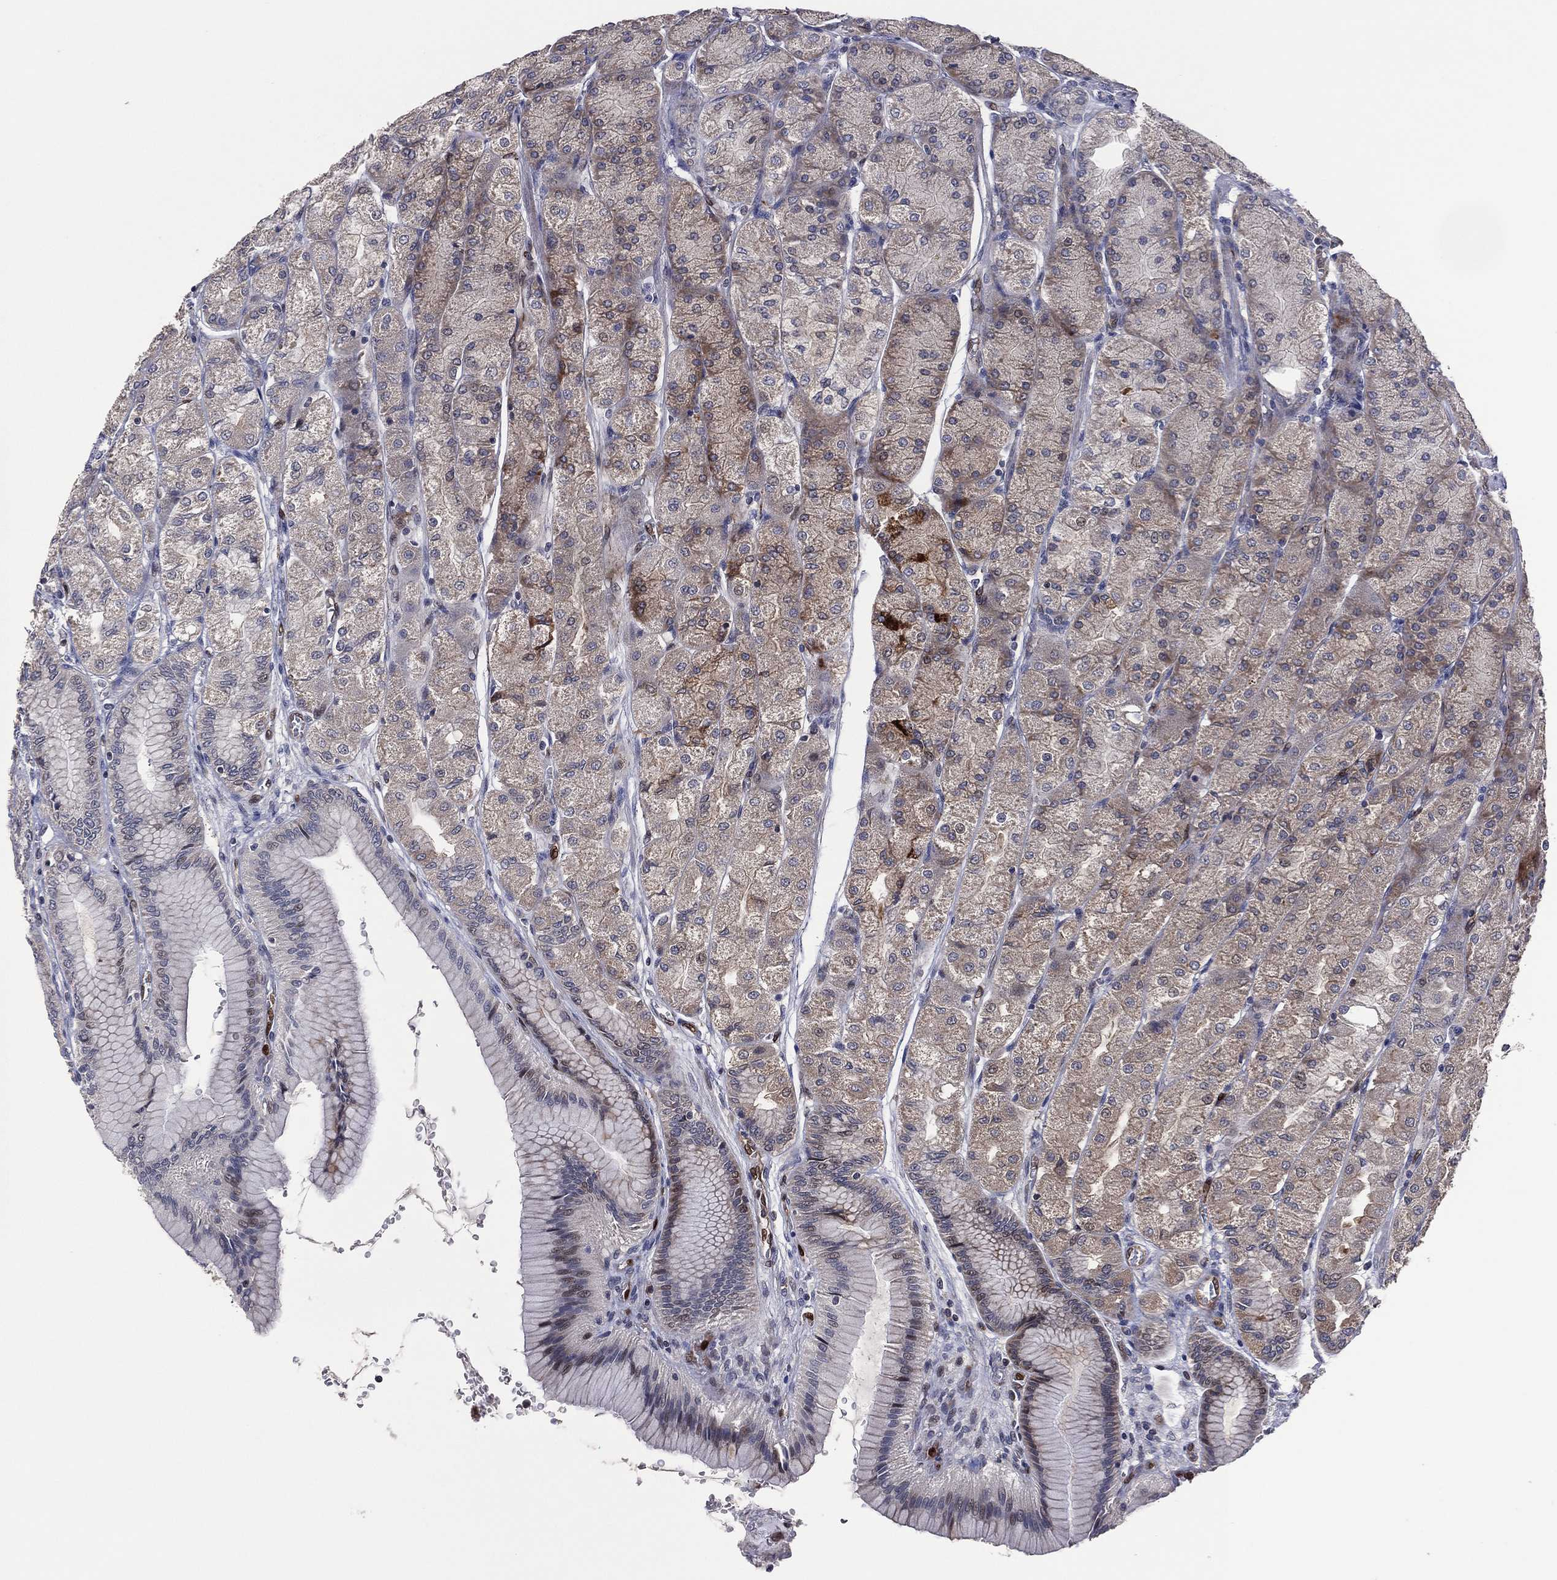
{"staining": {"intensity": "moderate", "quantity": "<25%", "location": "cytoplasmic/membranous"}, "tissue": "stomach", "cell_type": "Glandular cells", "image_type": "normal", "snomed": [{"axis": "morphology", "description": "Normal tissue, NOS"}, {"axis": "morphology", "description": "Adenocarcinoma, NOS"}, {"axis": "morphology", "description": "Adenocarcinoma, High grade"}, {"axis": "topography", "description": "Stomach, upper"}, {"axis": "topography", "description": "Stomach"}], "caption": "Unremarkable stomach displays moderate cytoplasmic/membranous positivity in approximately <25% of glandular cells, visualized by immunohistochemistry. The protein of interest is shown in brown color, while the nuclei are stained blue.", "gene": "SNCG", "patient": {"sex": "female", "age": 65}}